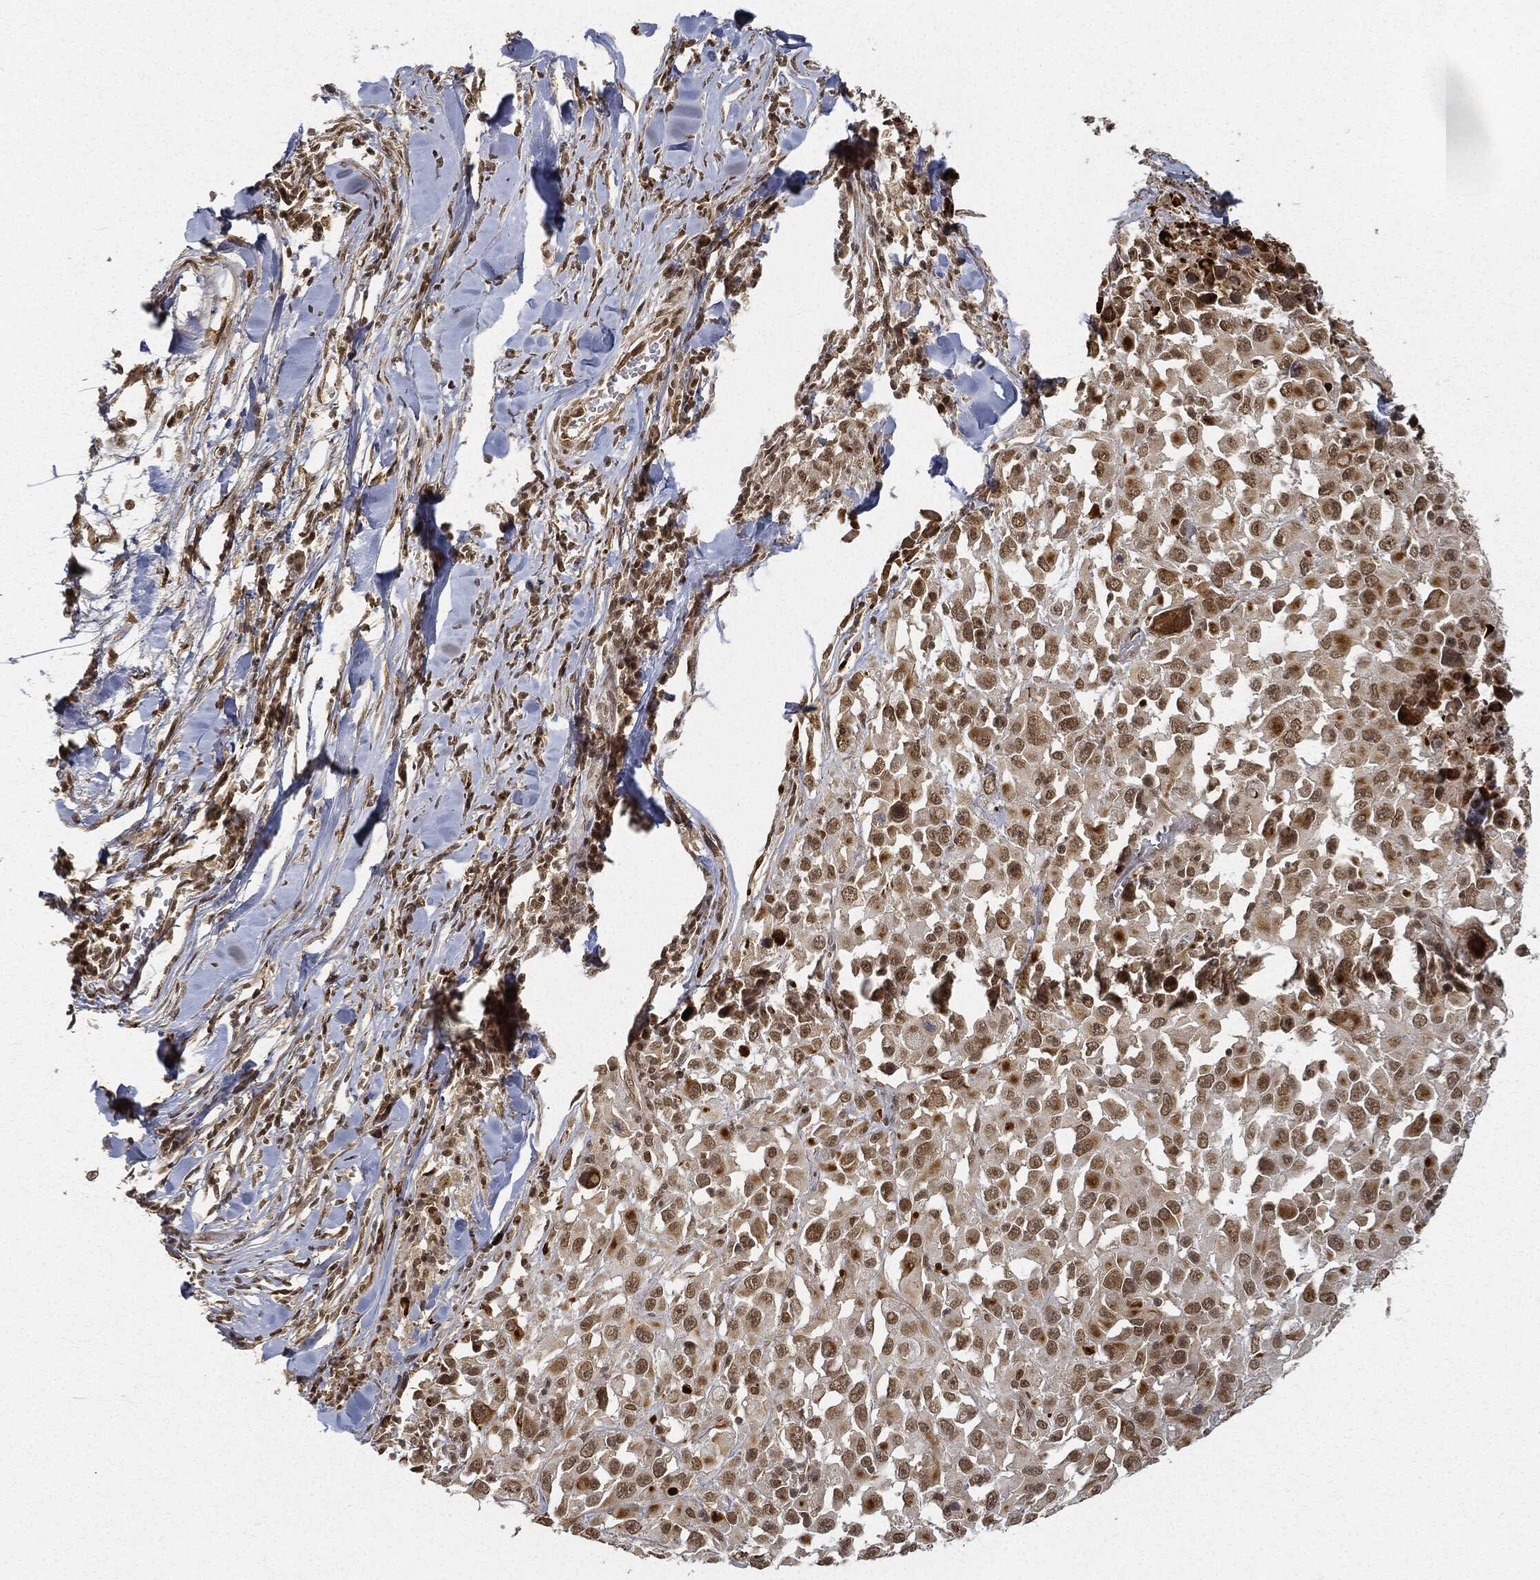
{"staining": {"intensity": "moderate", "quantity": "25%-75%", "location": "cytoplasmic/membranous,nuclear"}, "tissue": "melanoma", "cell_type": "Tumor cells", "image_type": "cancer", "snomed": [{"axis": "morphology", "description": "Malignant melanoma, Metastatic site"}, {"axis": "topography", "description": "Lymph node"}], "caption": "Immunohistochemistry of melanoma displays medium levels of moderate cytoplasmic/membranous and nuclear staining in approximately 25%-75% of tumor cells.", "gene": "CIB1", "patient": {"sex": "male", "age": 50}}